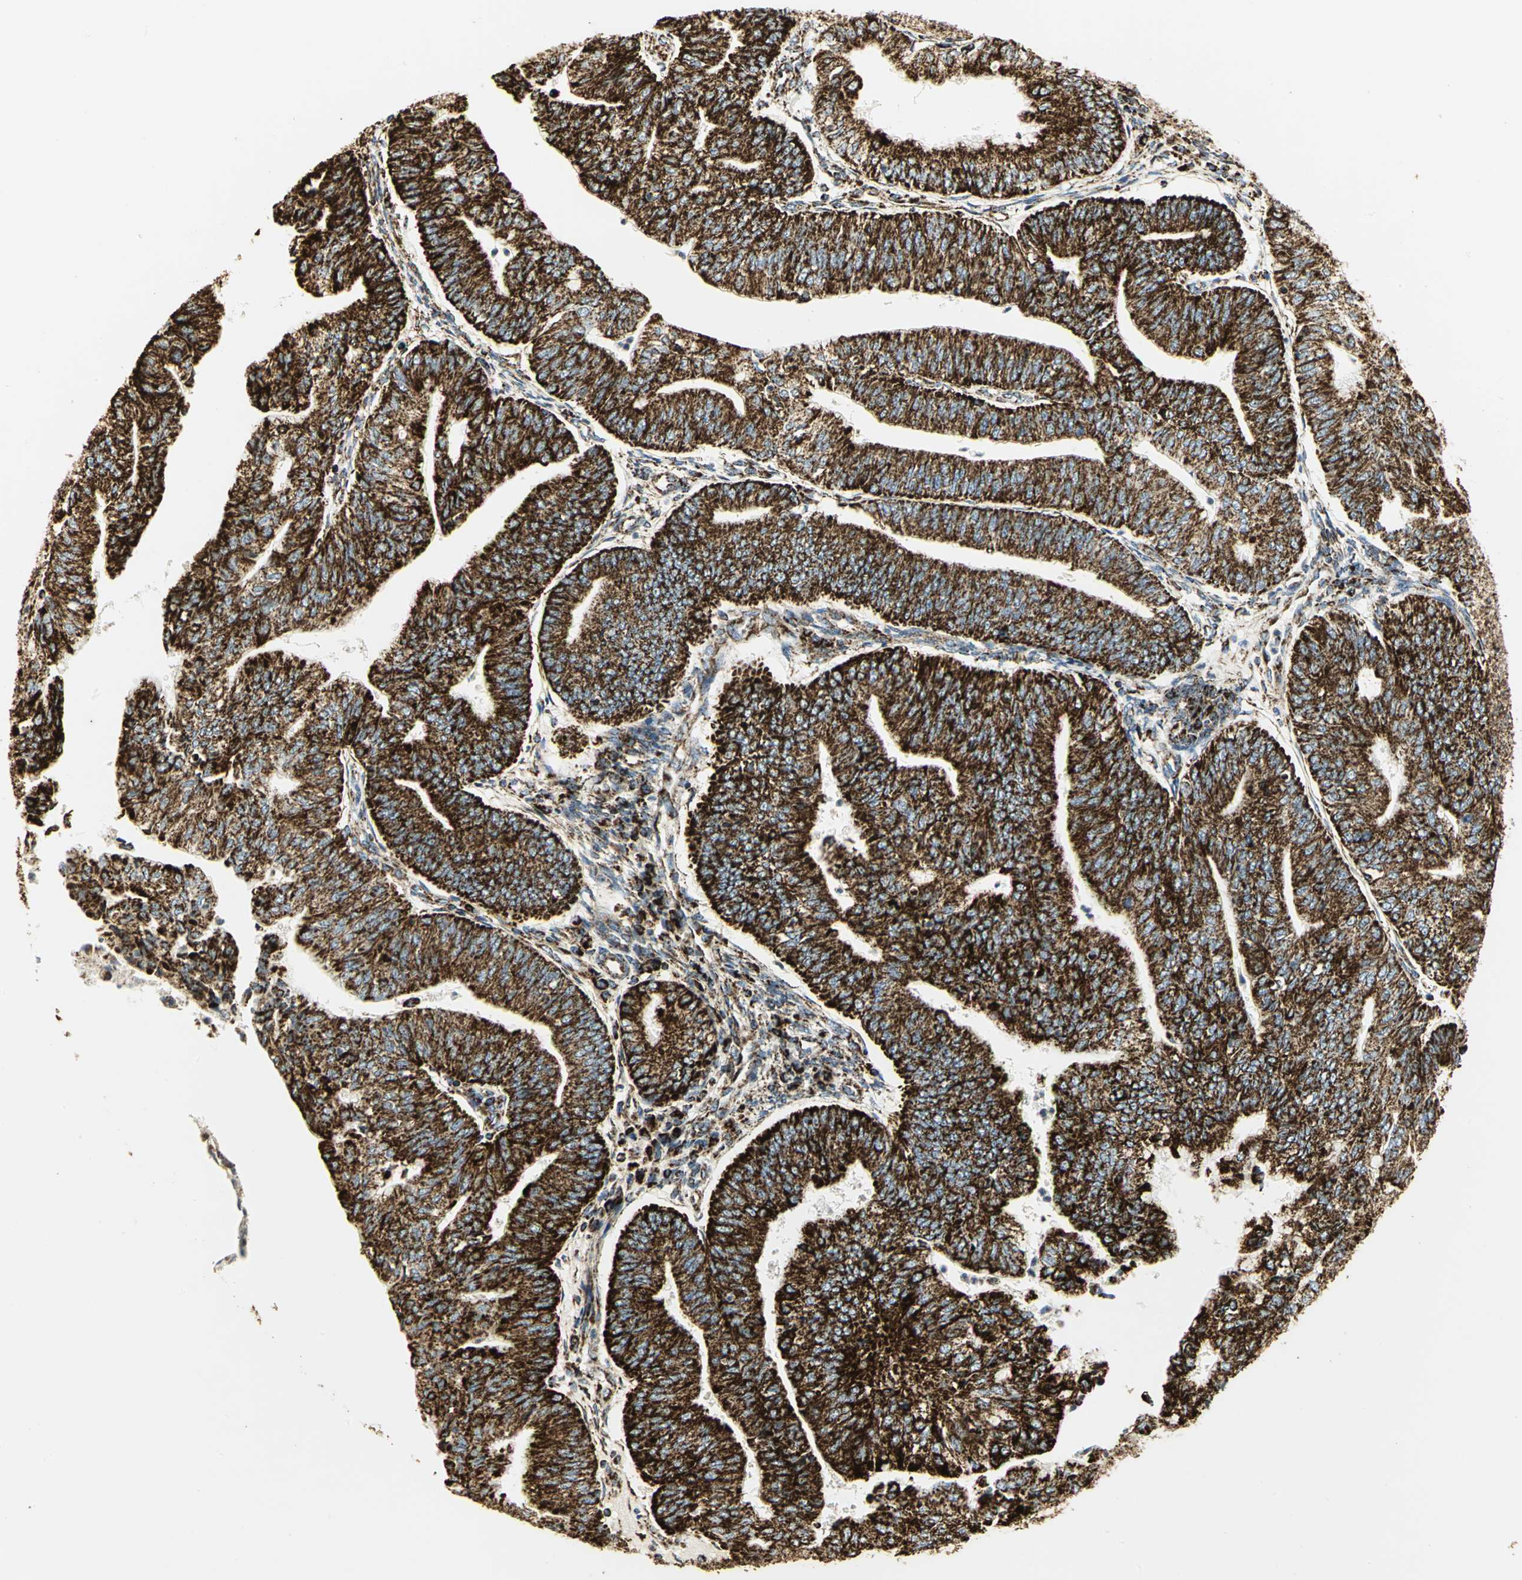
{"staining": {"intensity": "strong", "quantity": ">75%", "location": "cytoplasmic/membranous"}, "tissue": "endometrial cancer", "cell_type": "Tumor cells", "image_type": "cancer", "snomed": [{"axis": "morphology", "description": "Adenocarcinoma, NOS"}, {"axis": "topography", "description": "Endometrium"}], "caption": "Endometrial cancer (adenocarcinoma) stained with immunohistochemistry (IHC) demonstrates strong cytoplasmic/membranous staining in about >75% of tumor cells.", "gene": "VDAC1", "patient": {"sex": "female", "age": 59}}